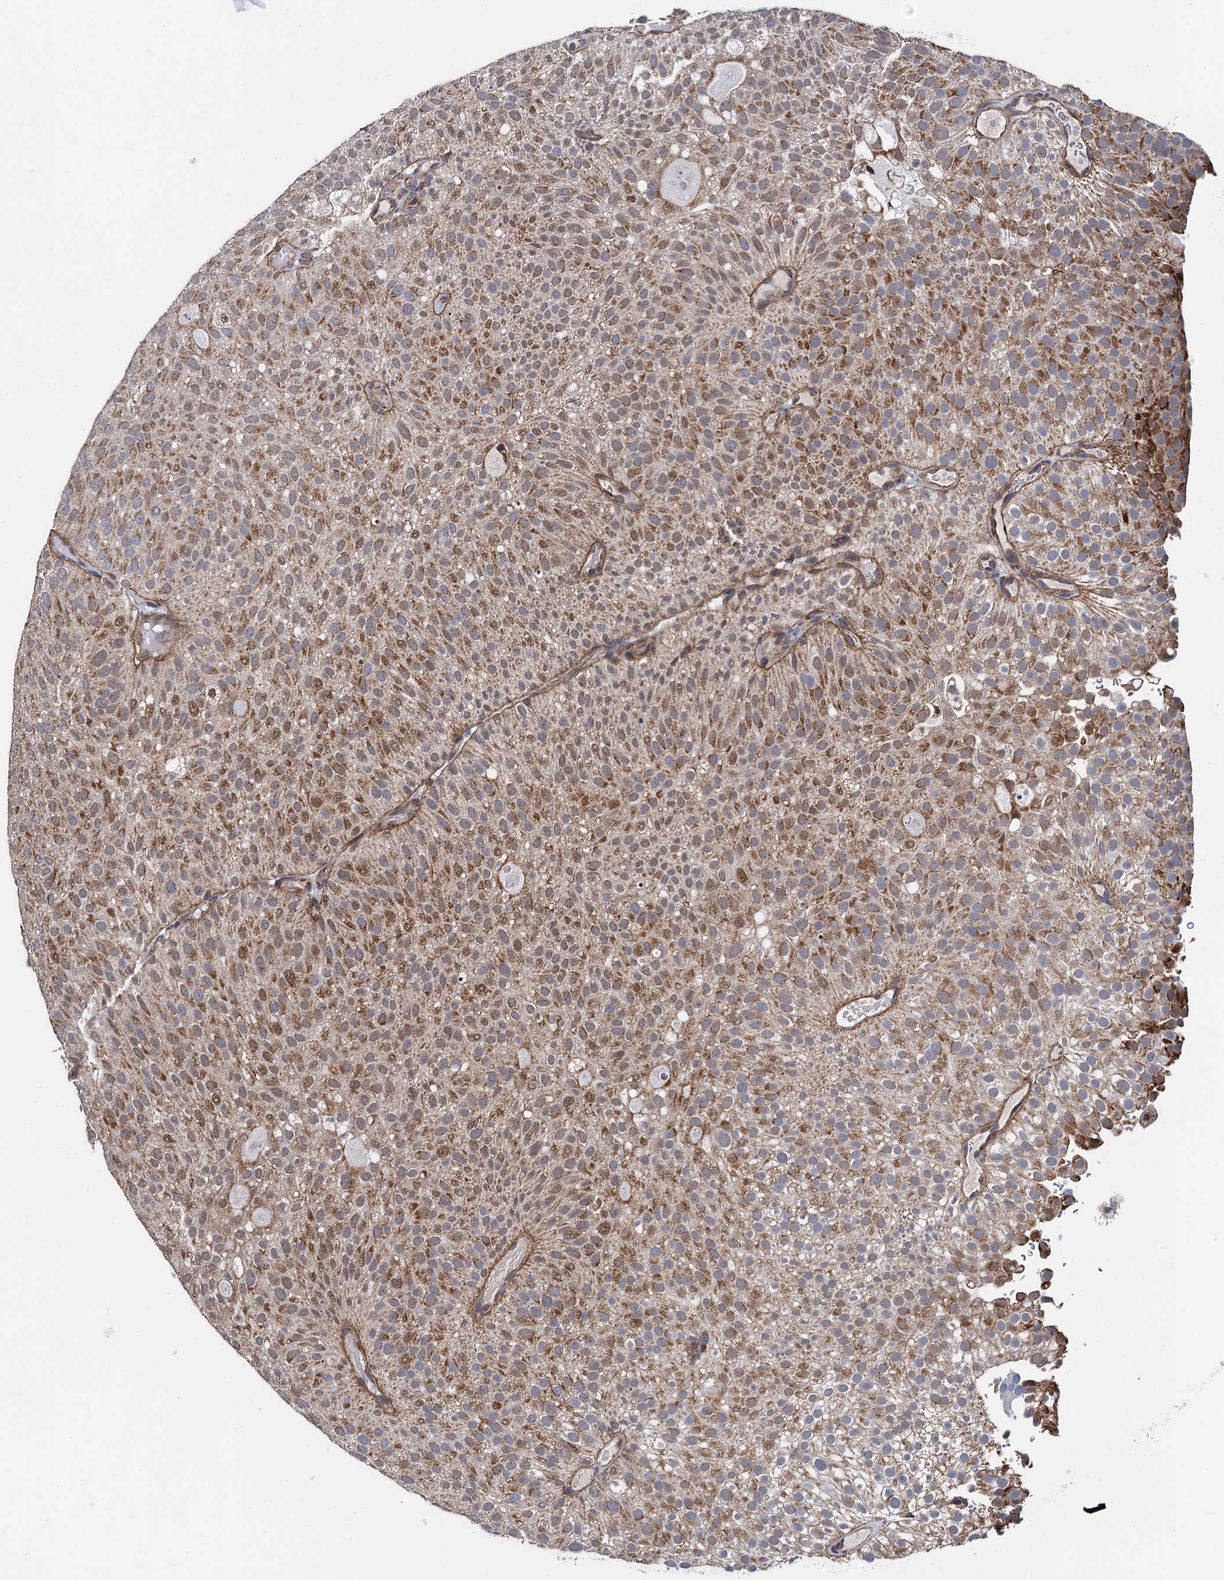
{"staining": {"intensity": "moderate", "quantity": ">75%", "location": "cytoplasmic/membranous"}, "tissue": "urothelial cancer", "cell_type": "Tumor cells", "image_type": "cancer", "snomed": [{"axis": "morphology", "description": "Urothelial carcinoma, Low grade"}, {"axis": "topography", "description": "Urinary bladder"}], "caption": "A brown stain shows moderate cytoplasmic/membranous positivity of a protein in human urothelial cancer tumor cells.", "gene": "PTCD3", "patient": {"sex": "male", "age": 78}}